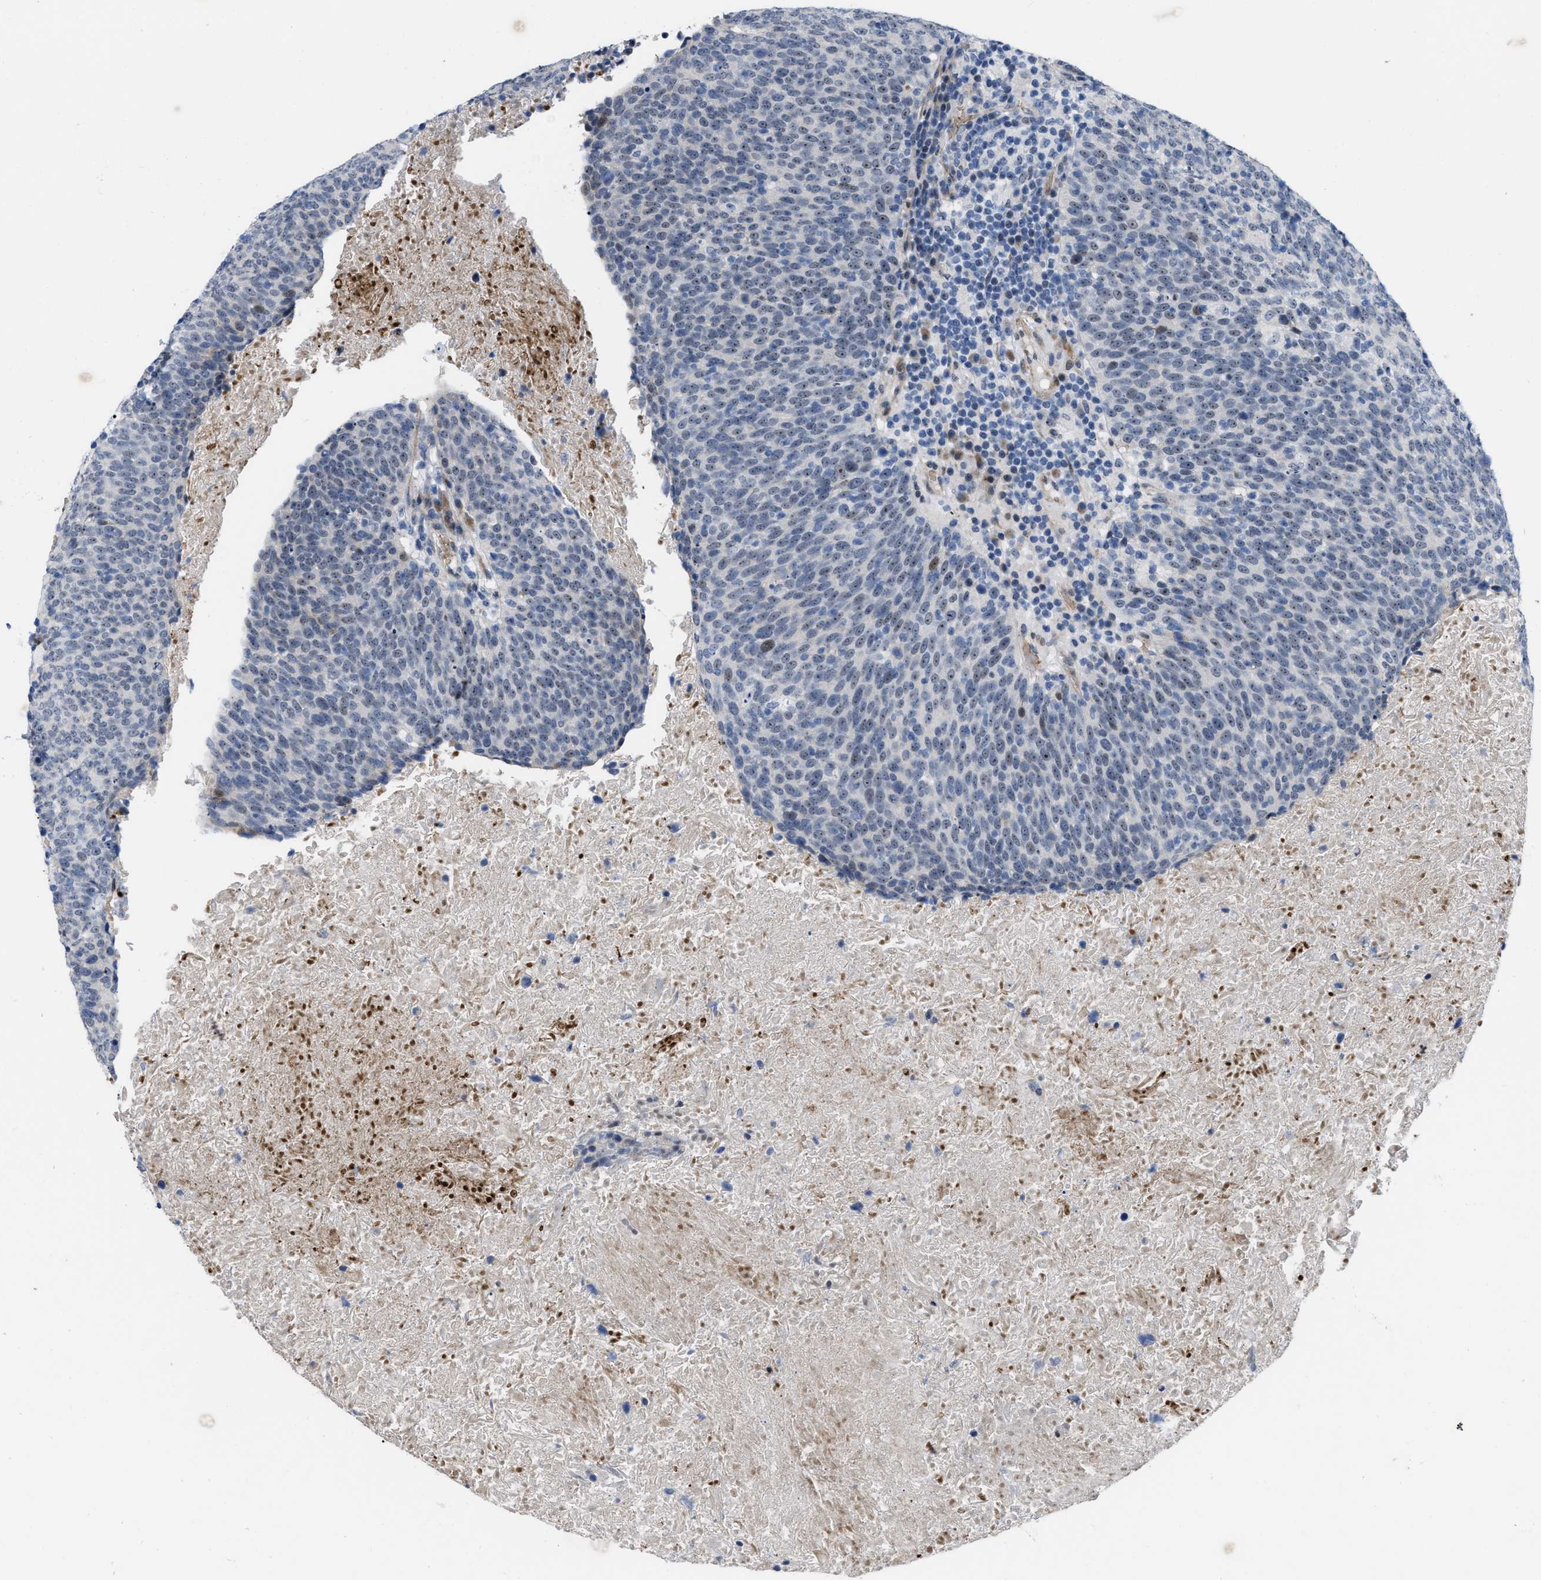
{"staining": {"intensity": "moderate", "quantity": ">75%", "location": "nuclear"}, "tissue": "head and neck cancer", "cell_type": "Tumor cells", "image_type": "cancer", "snomed": [{"axis": "morphology", "description": "Squamous cell carcinoma, NOS"}, {"axis": "morphology", "description": "Squamous cell carcinoma, metastatic, NOS"}, {"axis": "topography", "description": "Lymph node"}, {"axis": "topography", "description": "Head-Neck"}], "caption": "High-magnification brightfield microscopy of metastatic squamous cell carcinoma (head and neck) stained with DAB (brown) and counterstained with hematoxylin (blue). tumor cells exhibit moderate nuclear positivity is identified in about>75% of cells.", "gene": "POLR1F", "patient": {"sex": "male", "age": 62}}